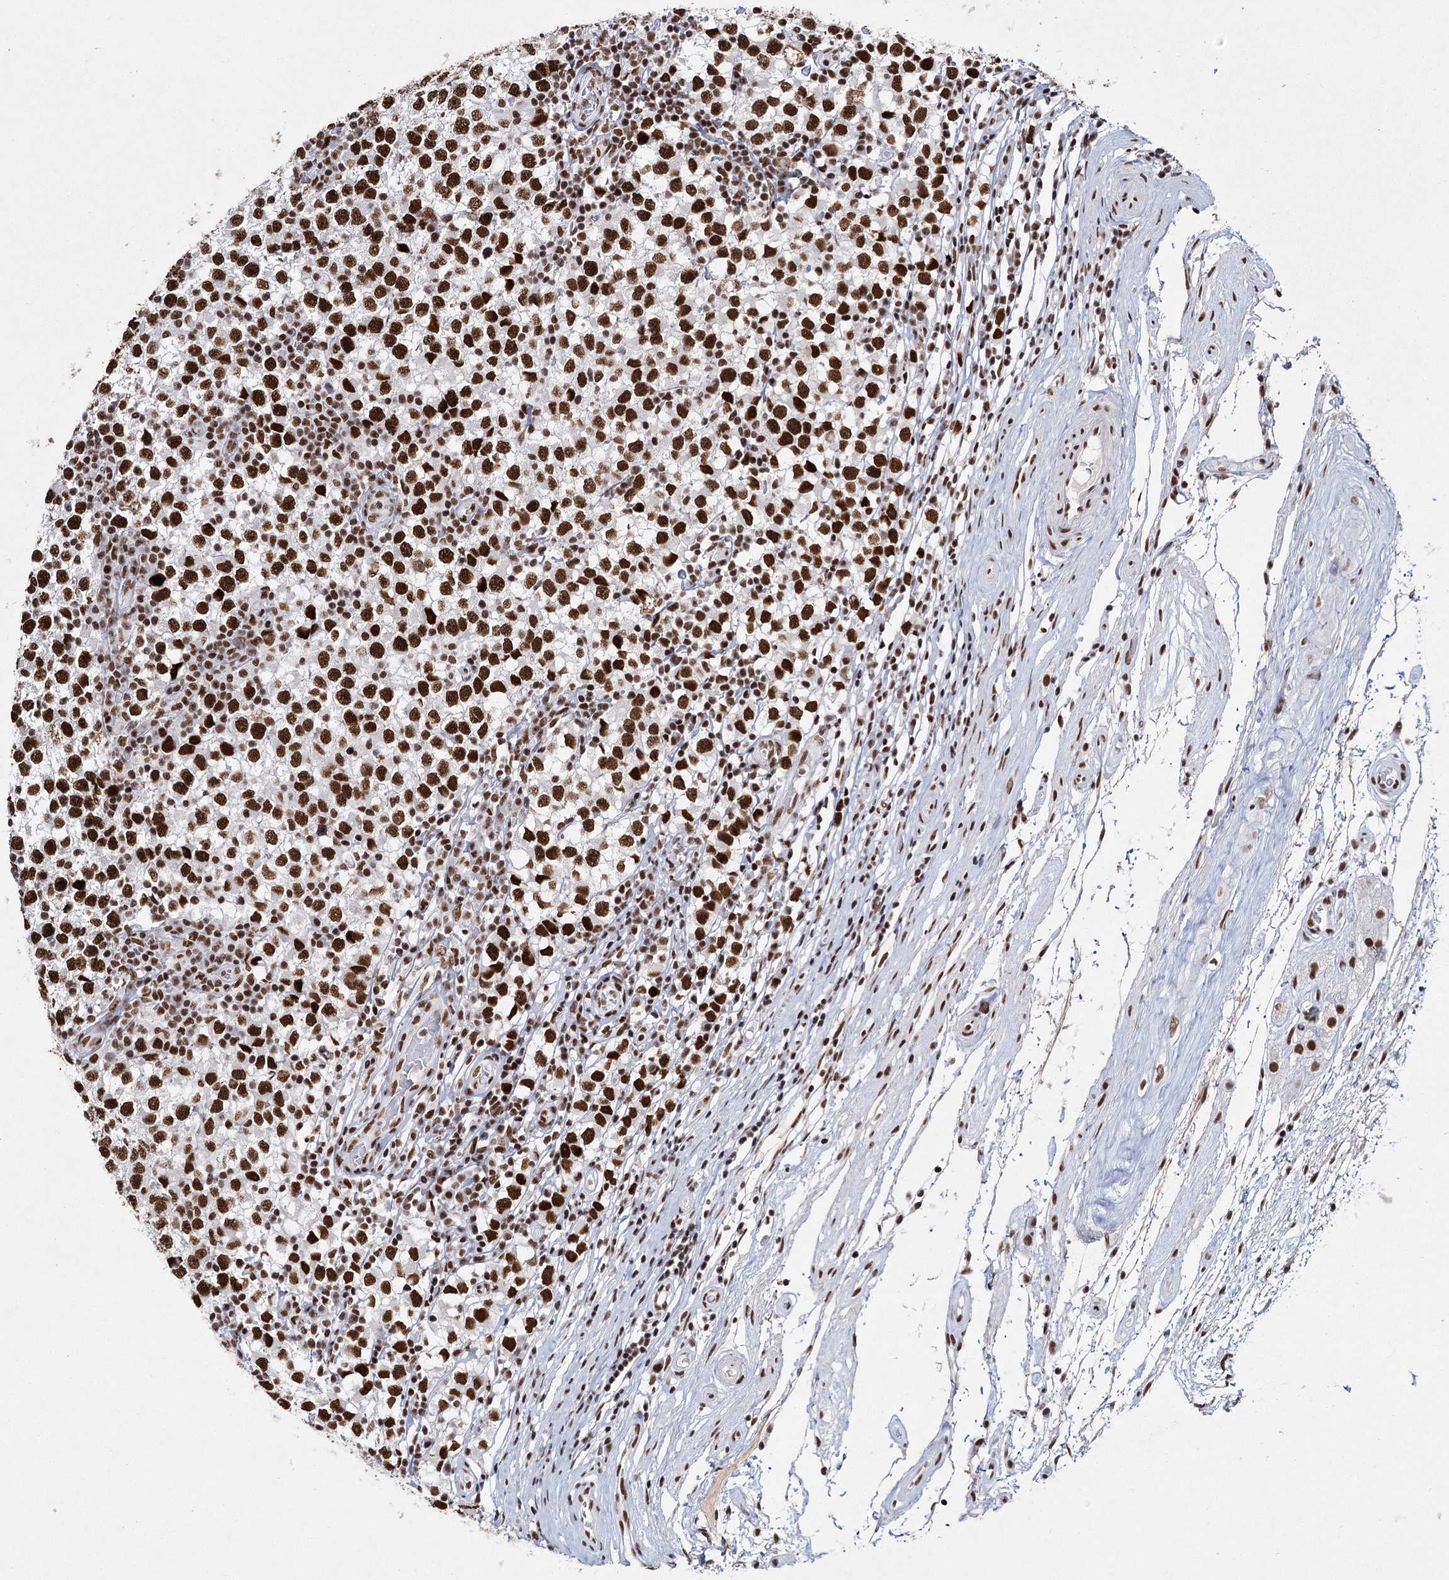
{"staining": {"intensity": "strong", "quantity": ">75%", "location": "nuclear"}, "tissue": "testis cancer", "cell_type": "Tumor cells", "image_type": "cancer", "snomed": [{"axis": "morphology", "description": "Seminoma, NOS"}, {"axis": "topography", "description": "Testis"}], "caption": "This histopathology image demonstrates IHC staining of testis cancer, with high strong nuclear staining in about >75% of tumor cells.", "gene": "SCAF8", "patient": {"sex": "male", "age": 65}}